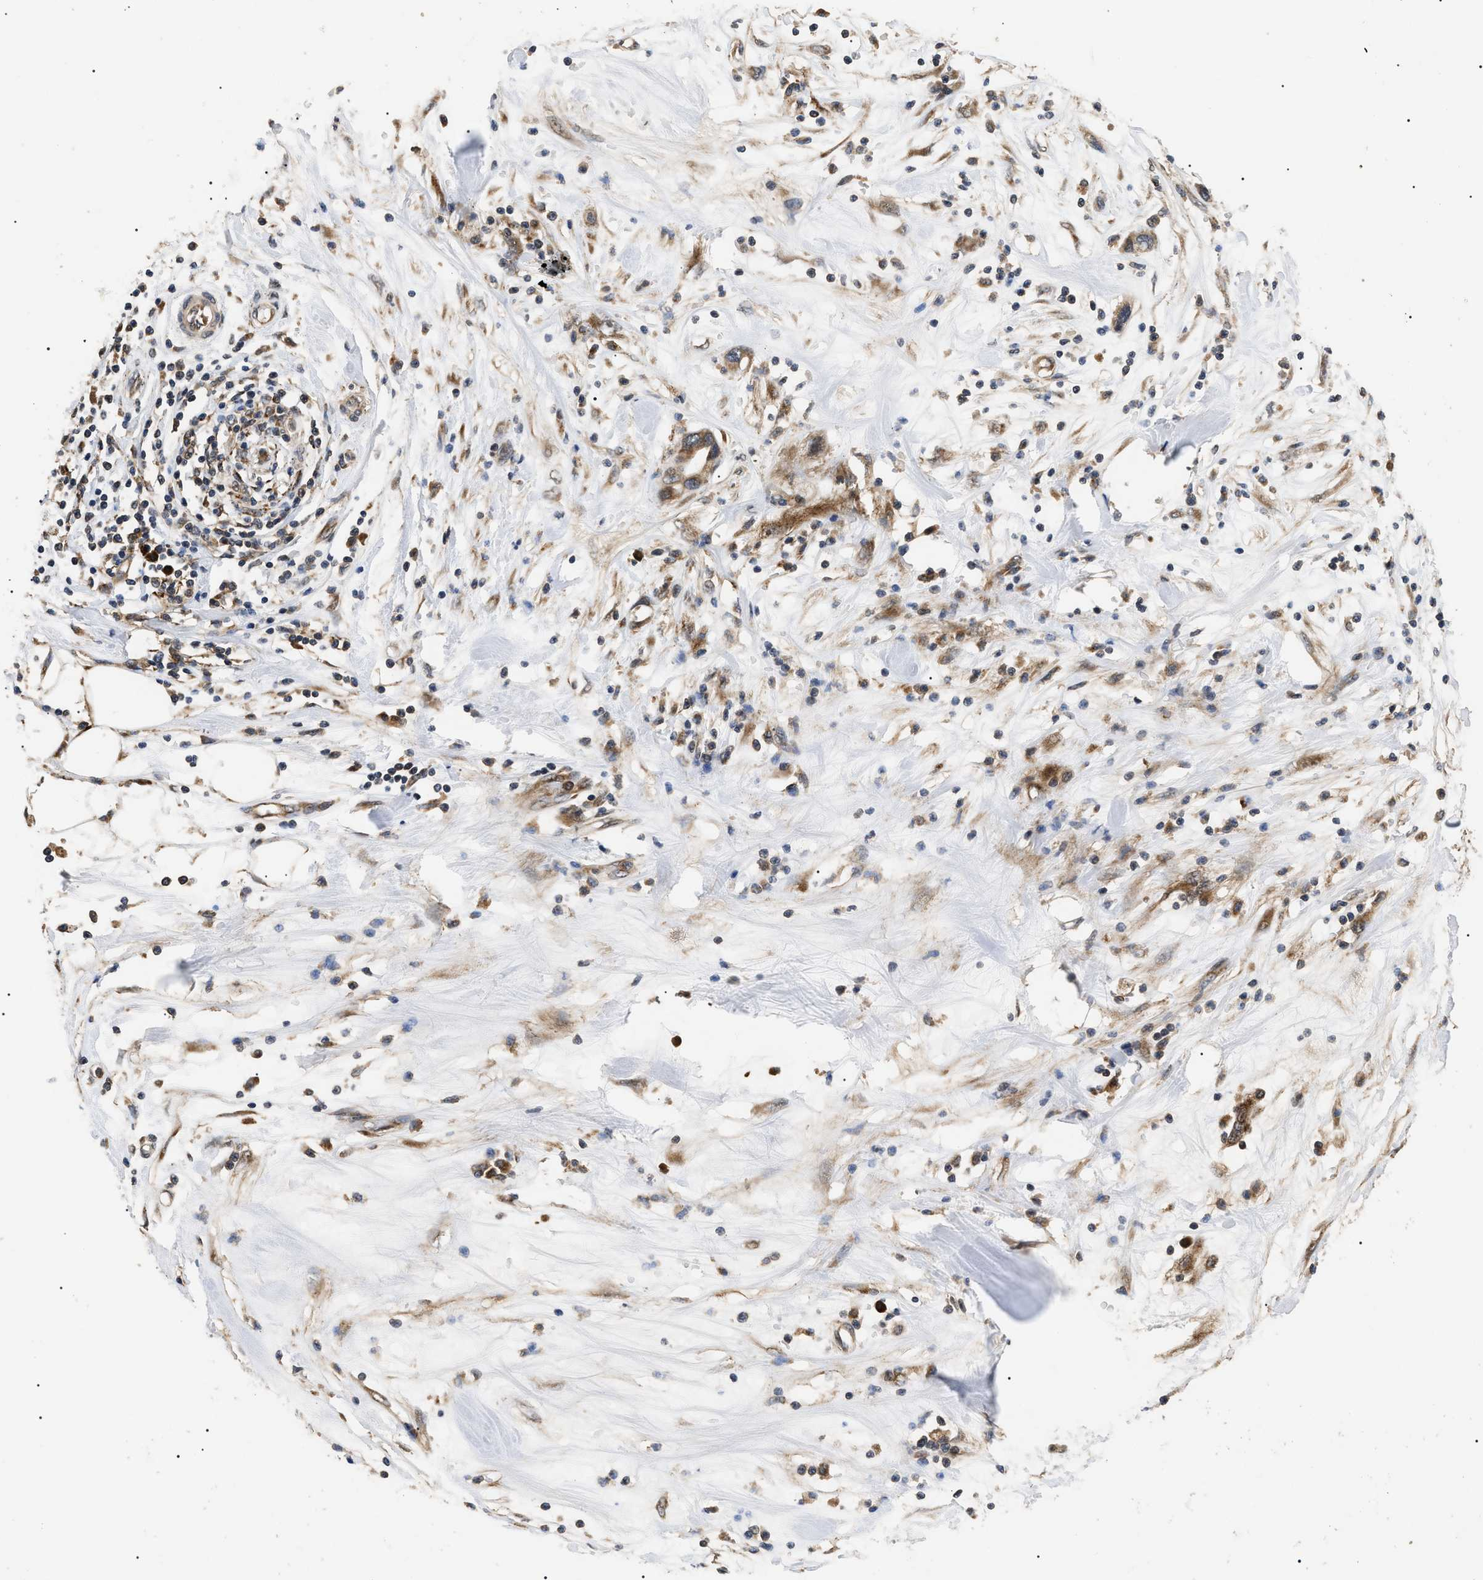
{"staining": {"intensity": "moderate", "quantity": ">75%", "location": "cytoplasmic/membranous"}, "tissue": "pancreatic cancer", "cell_type": "Tumor cells", "image_type": "cancer", "snomed": [{"axis": "morphology", "description": "Adenocarcinoma, NOS"}, {"axis": "topography", "description": "Pancreas"}], "caption": "The image demonstrates immunohistochemical staining of pancreatic cancer (adenocarcinoma). There is moderate cytoplasmic/membranous positivity is present in about >75% of tumor cells. The protein is shown in brown color, while the nuclei are stained blue.", "gene": "ASTL", "patient": {"sex": "female", "age": 57}}